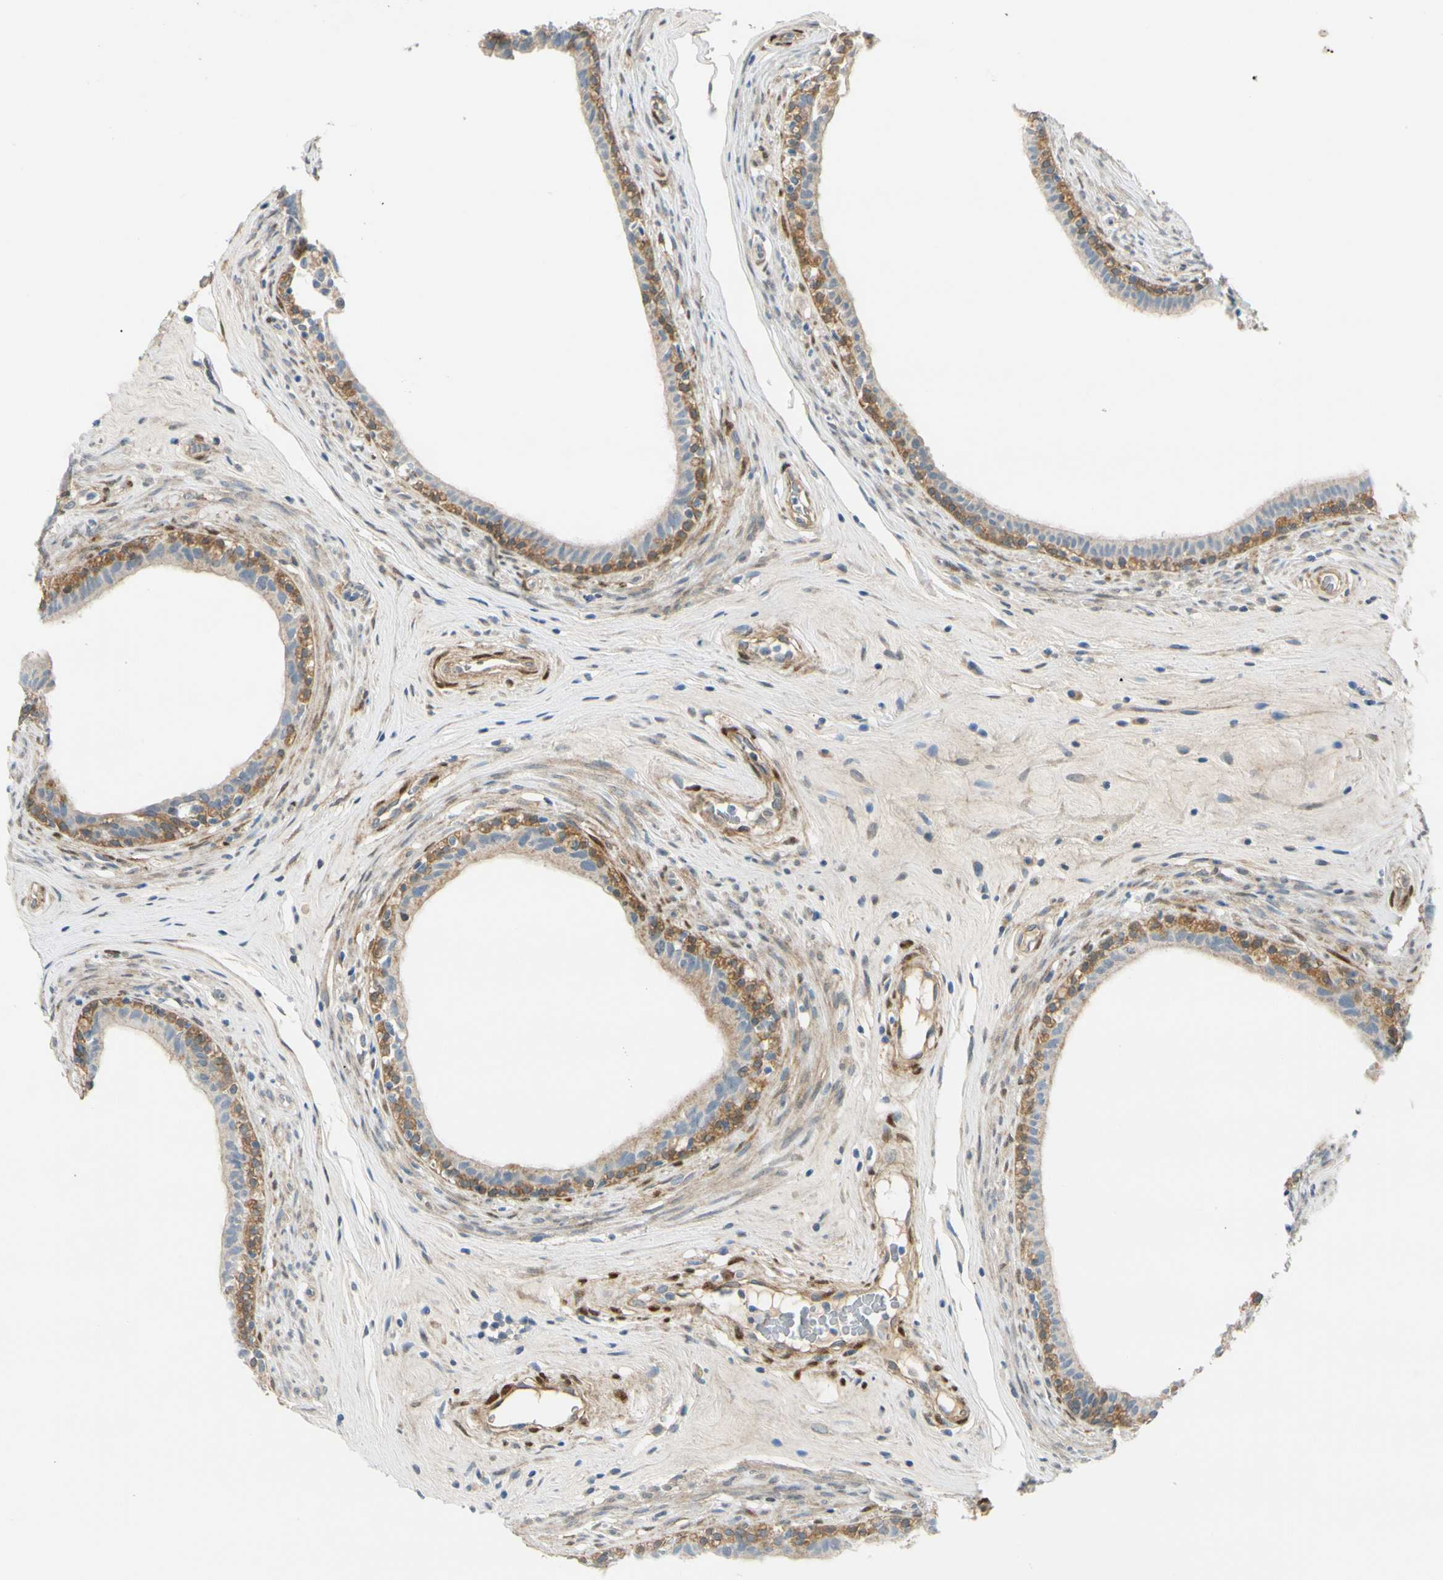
{"staining": {"intensity": "moderate", "quantity": "<25%", "location": "cytoplasmic/membranous"}, "tissue": "epididymis", "cell_type": "Glandular cells", "image_type": "normal", "snomed": [{"axis": "morphology", "description": "Normal tissue, NOS"}, {"axis": "morphology", "description": "Inflammation, NOS"}, {"axis": "topography", "description": "Epididymis"}], "caption": "Protein staining of normal epididymis reveals moderate cytoplasmic/membranous positivity in approximately <25% of glandular cells.", "gene": "FHL2", "patient": {"sex": "male", "age": 84}}